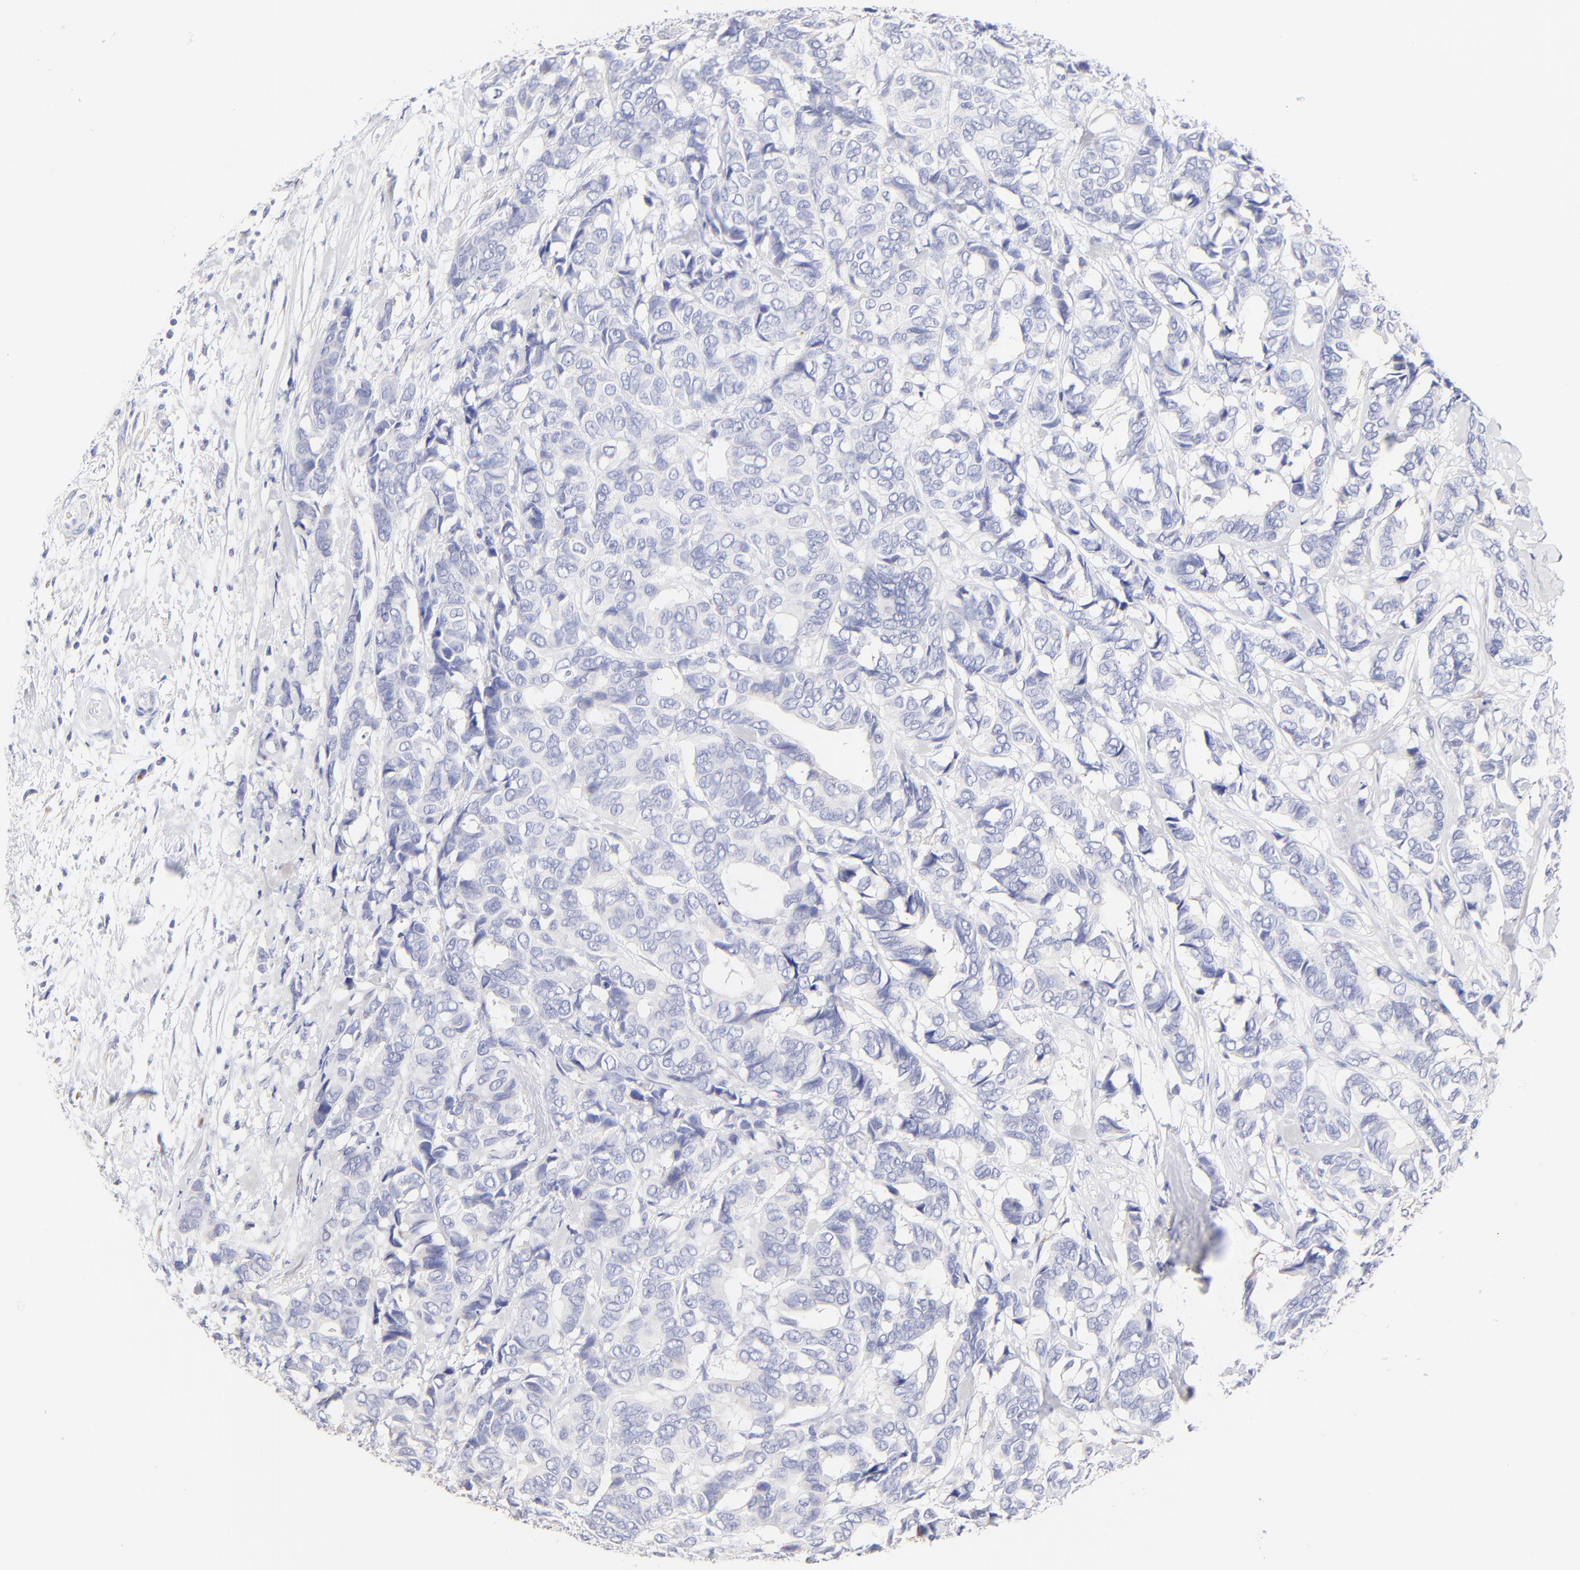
{"staining": {"intensity": "negative", "quantity": "none", "location": "none"}, "tissue": "breast cancer", "cell_type": "Tumor cells", "image_type": "cancer", "snomed": [{"axis": "morphology", "description": "Duct carcinoma"}, {"axis": "topography", "description": "Breast"}], "caption": "IHC histopathology image of breast cancer stained for a protein (brown), which shows no staining in tumor cells.", "gene": "ASB9", "patient": {"sex": "female", "age": 87}}